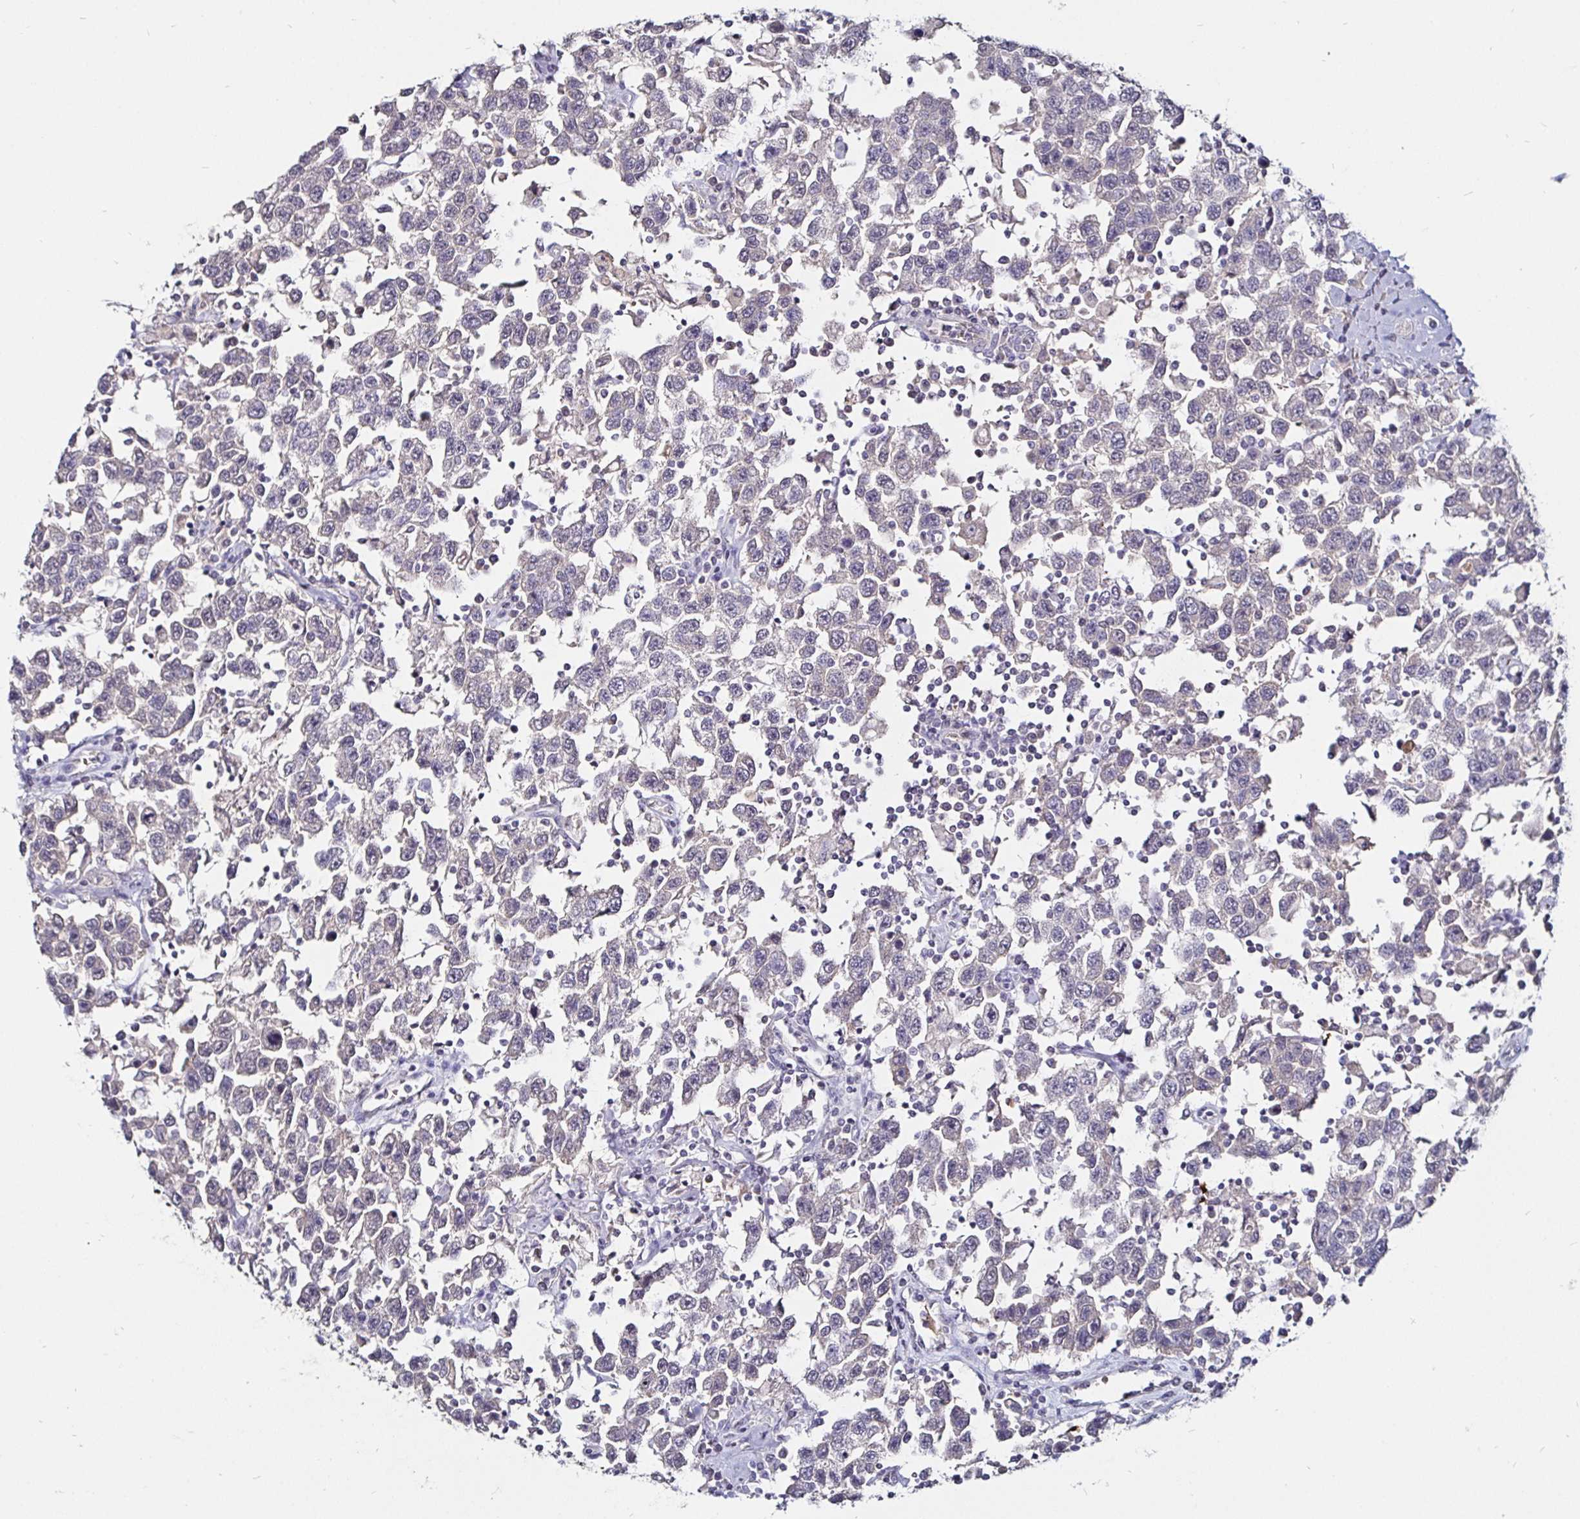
{"staining": {"intensity": "negative", "quantity": "none", "location": "none"}, "tissue": "testis cancer", "cell_type": "Tumor cells", "image_type": "cancer", "snomed": [{"axis": "morphology", "description": "Seminoma, NOS"}, {"axis": "topography", "description": "Testis"}], "caption": "This image is of testis seminoma stained with immunohistochemistry to label a protein in brown with the nuclei are counter-stained blue. There is no staining in tumor cells.", "gene": "FAIM2", "patient": {"sex": "male", "age": 41}}